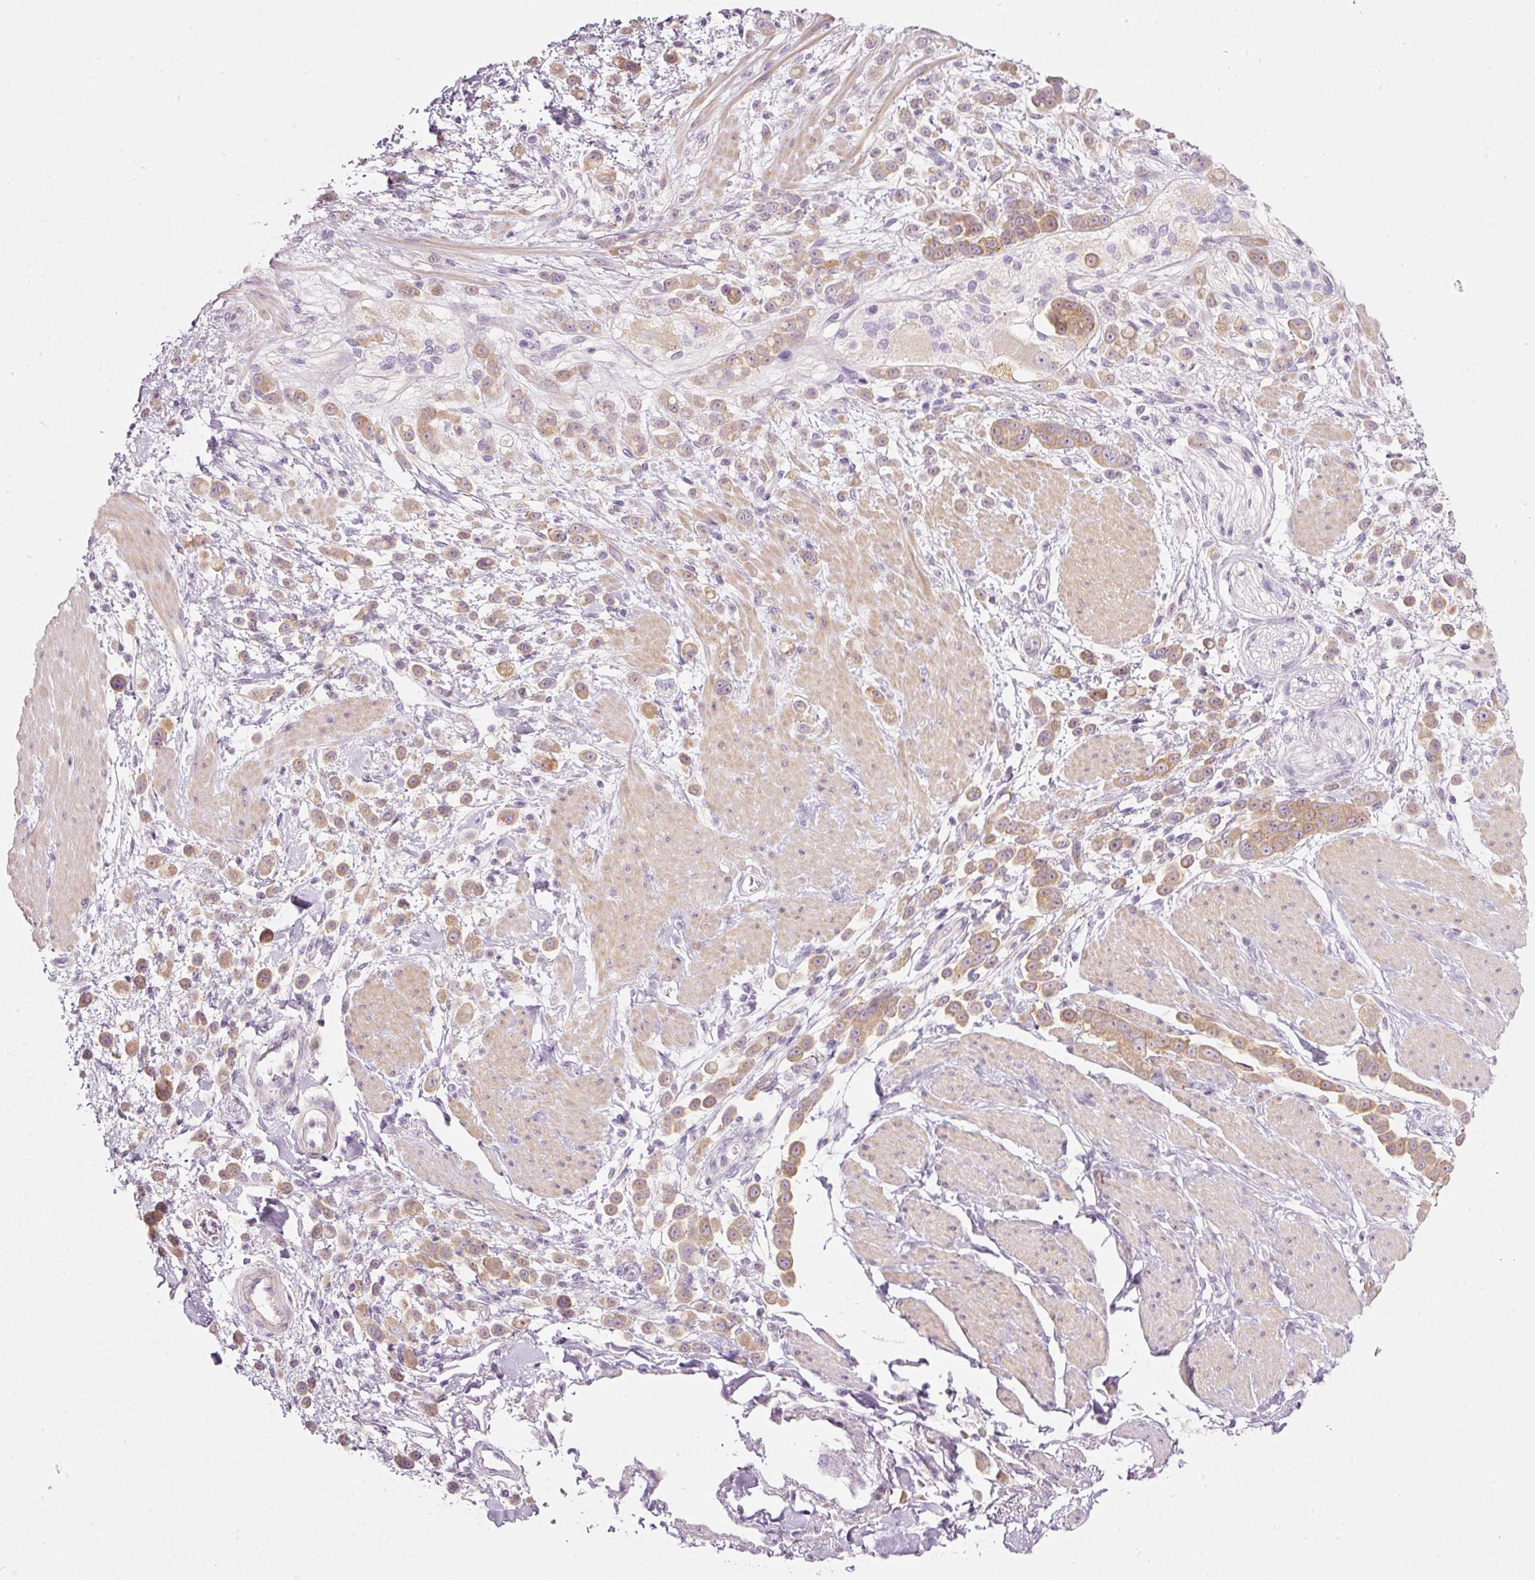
{"staining": {"intensity": "moderate", "quantity": ">75%", "location": "cytoplasmic/membranous"}, "tissue": "pancreatic cancer", "cell_type": "Tumor cells", "image_type": "cancer", "snomed": [{"axis": "morphology", "description": "Normal tissue, NOS"}, {"axis": "morphology", "description": "Adenocarcinoma, NOS"}, {"axis": "topography", "description": "Pancreas"}], "caption": "Immunohistochemistry (IHC) photomicrograph of neoplastic tissue: human pancreatic cancer stained using IHC exhibits medium levels of moderate protein expression localized specifically in the cytoplasmic/membranous of tumor cells, appearing as a cytoplasmic/membranous brown color.", "gene": "PDXDC1", "patient": {"sex": "female", "age": 64}}